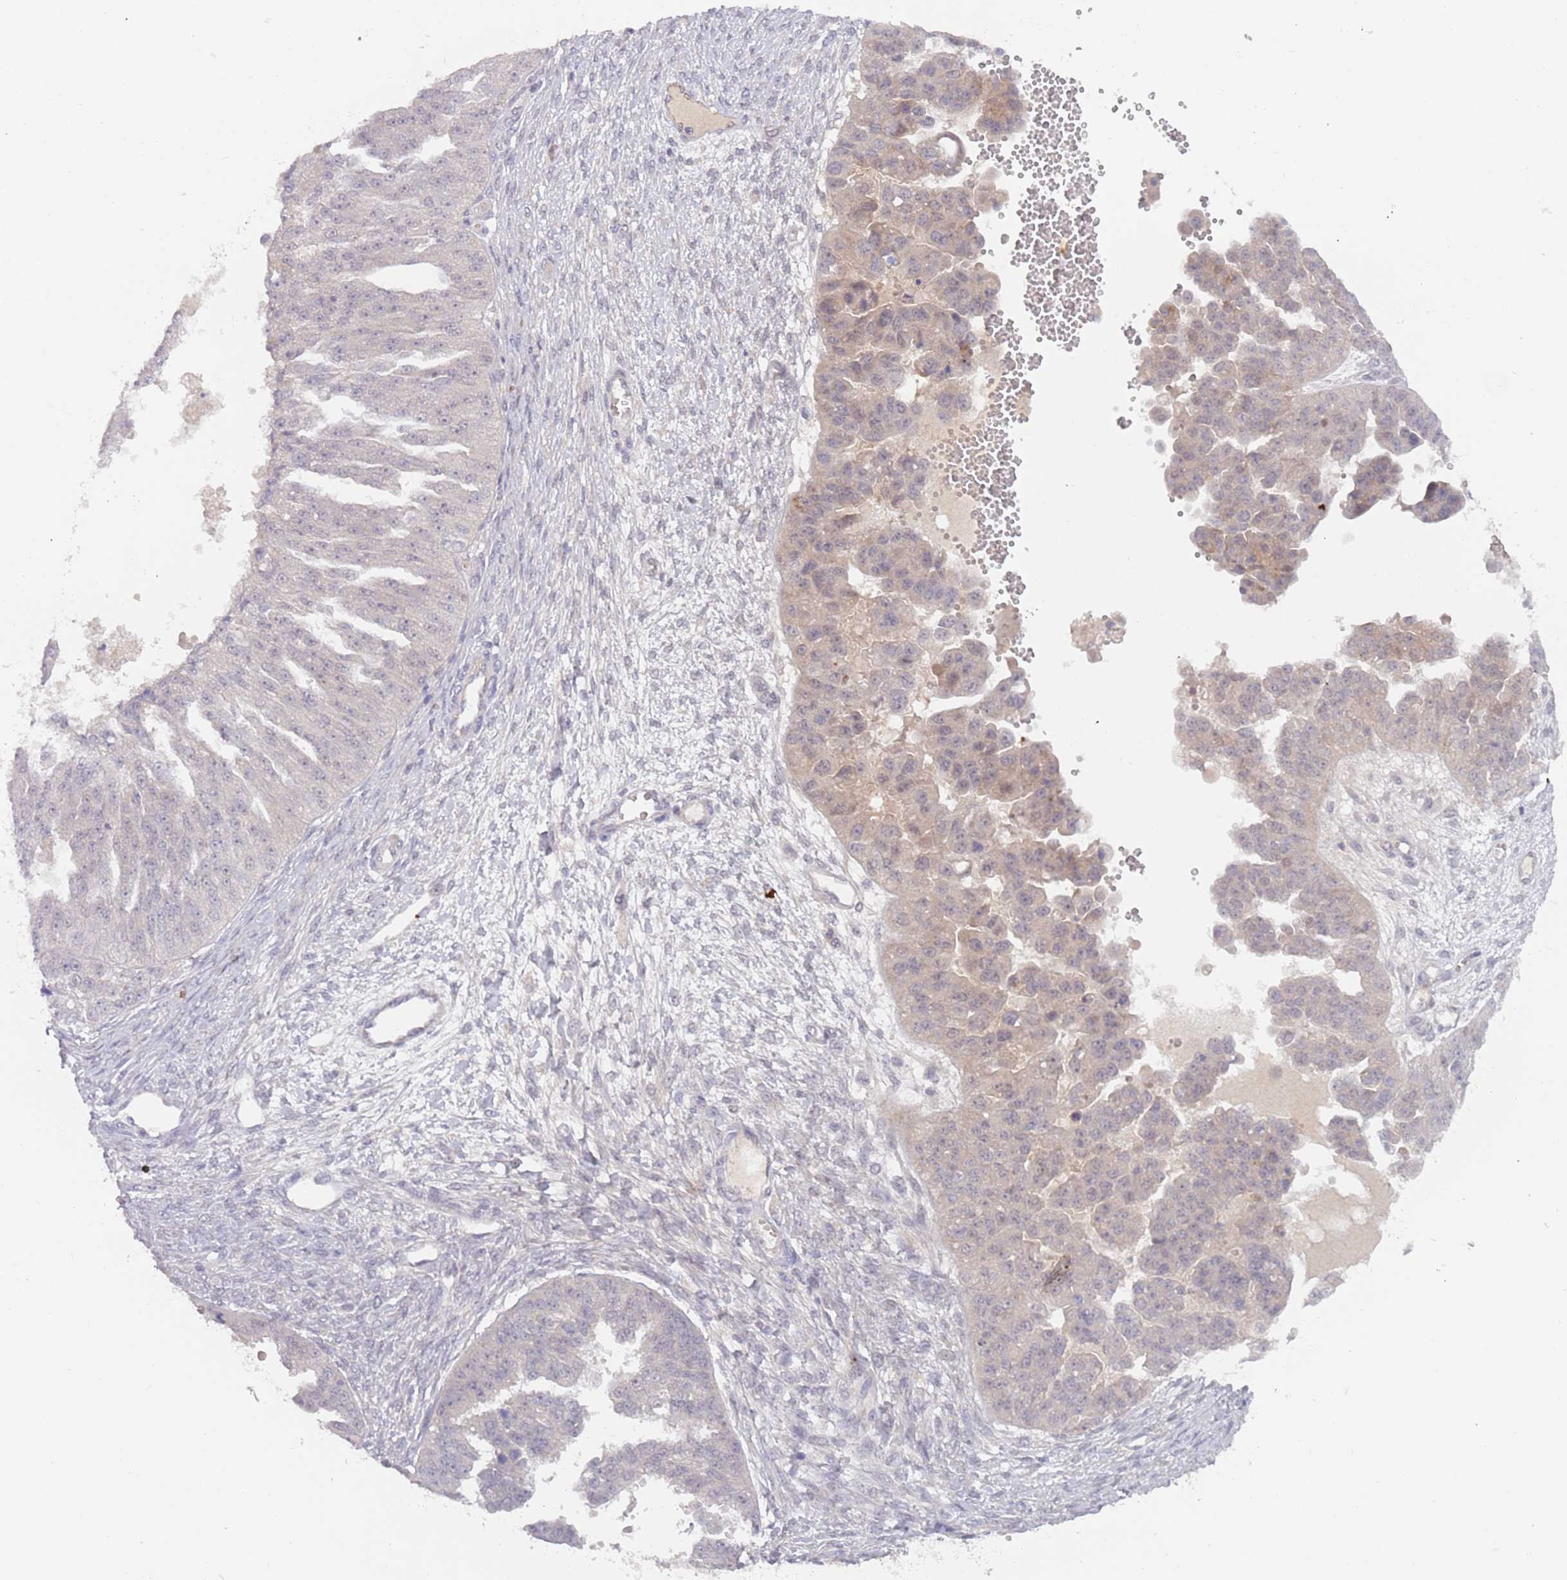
{"staining": {"intensity": "negative", "quantity": "none", "location": "none"}, "tissue": "ovarian cancer", "cell_type": "Tumor cells", "image_type": "cancer", "snomed": [{"axis": "morphology", "description": "Cystadenocarcinoma, serous, NOS"}, {"axis": "topography", "description": "Ovary"}], "caption": "A histopathology image of human ovarian cancer is negative for staining in tumor cells. (Stains: DAB immunohistochemistry (IHC) with hematoxylin counter stain, Microscopy: brightfield microscopy at high magnification).", "gene": "RFXANK", "patient": {"sex": "female", "age": 58}}